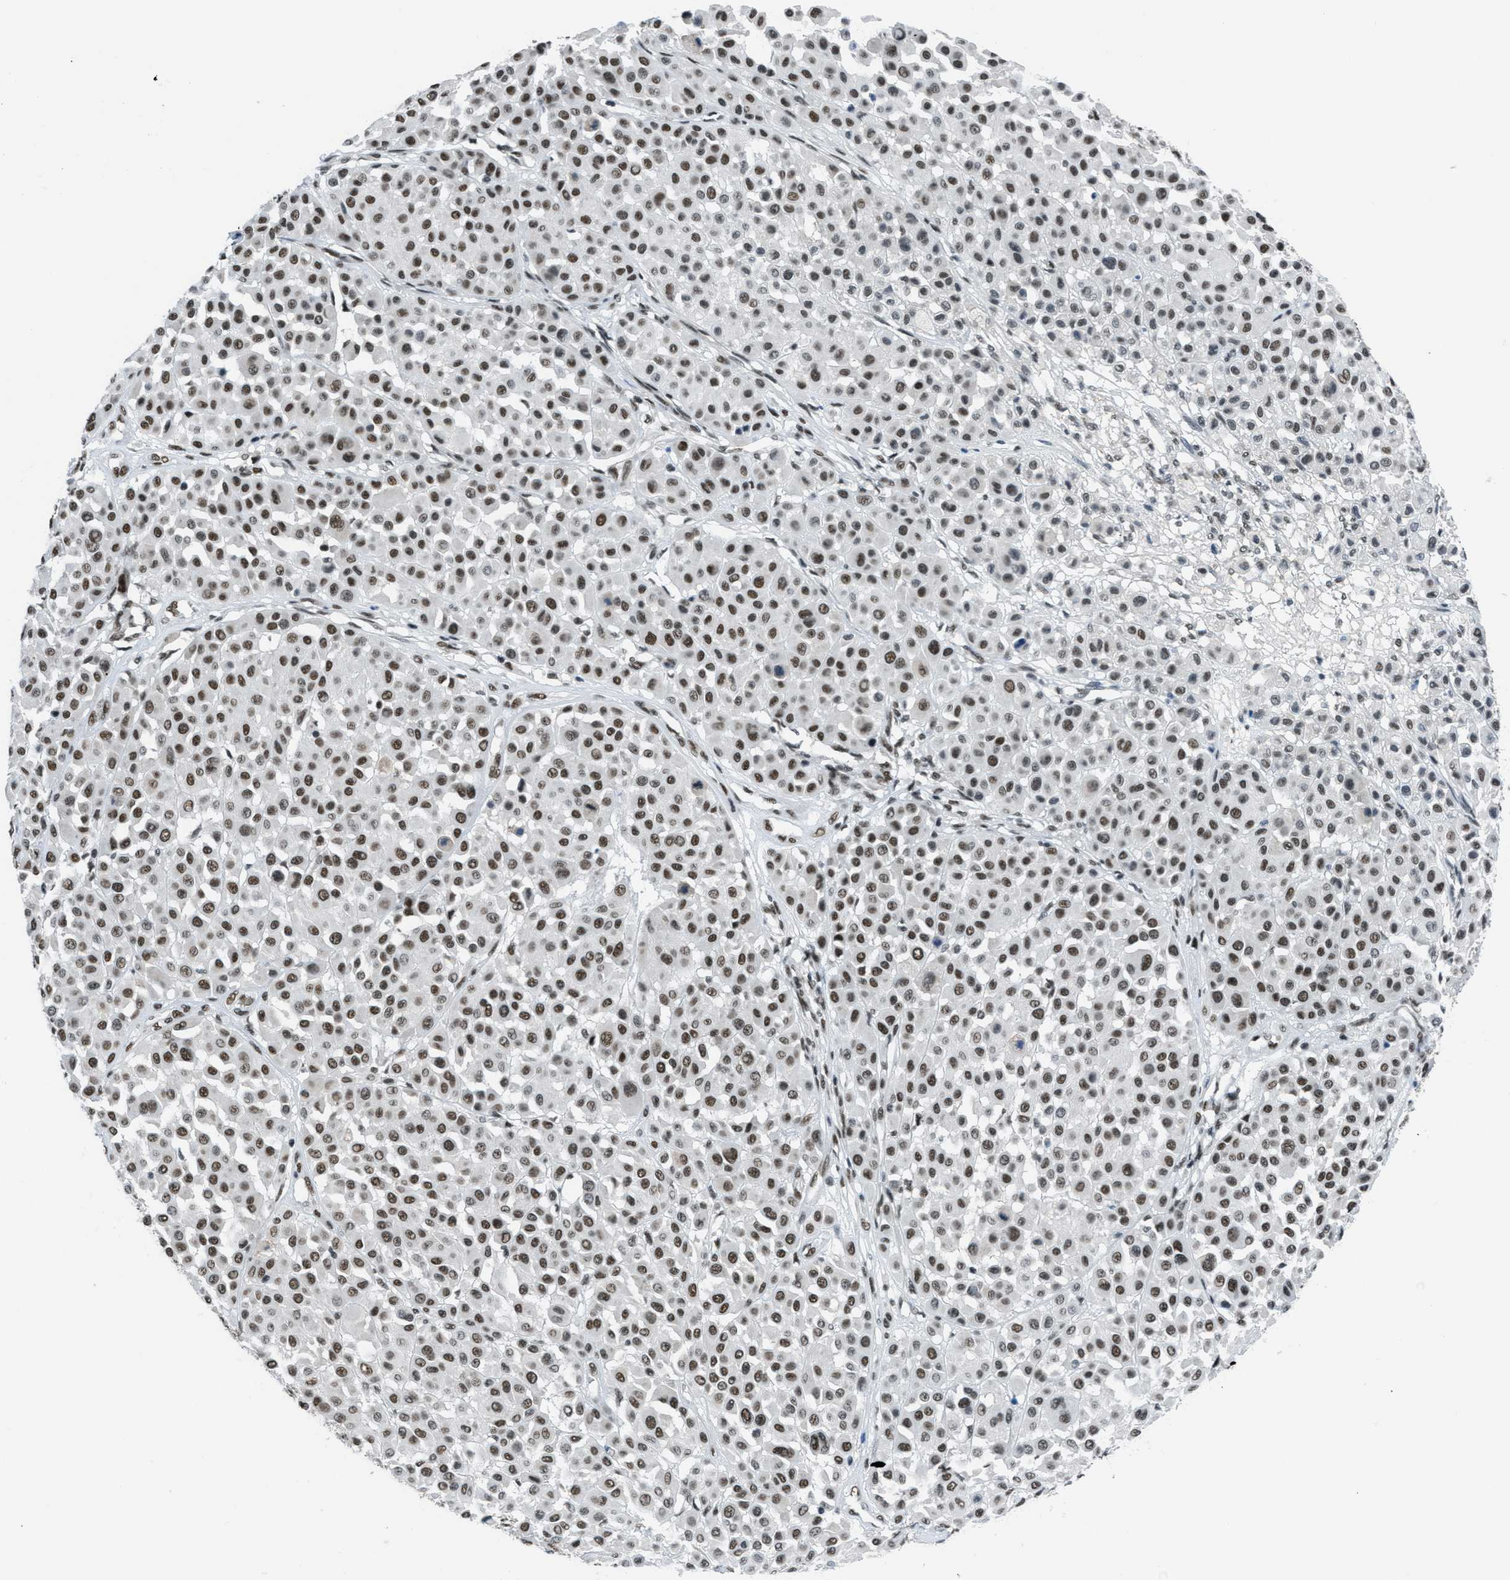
{"staining": {"intensity": "moderate", "quantity": ">75%", "location": "nuclear"}, "tissue": "melanoma", "cell_type": "Tumor cells", "image_type": "cancer", "snomed": [{"axis": "morphology", "description": "Malignant melanoma, Metastatic site"}, {"axis": "topography", "description": "Soft tissue"}], "caption": "Human melanoma stained for a protein (brown) exhibits moderate nuclear positive staining in approximately >75% of tumor cells.", "gene": "GATAD2B", "patient": {"sex": "male", "age": 41}}